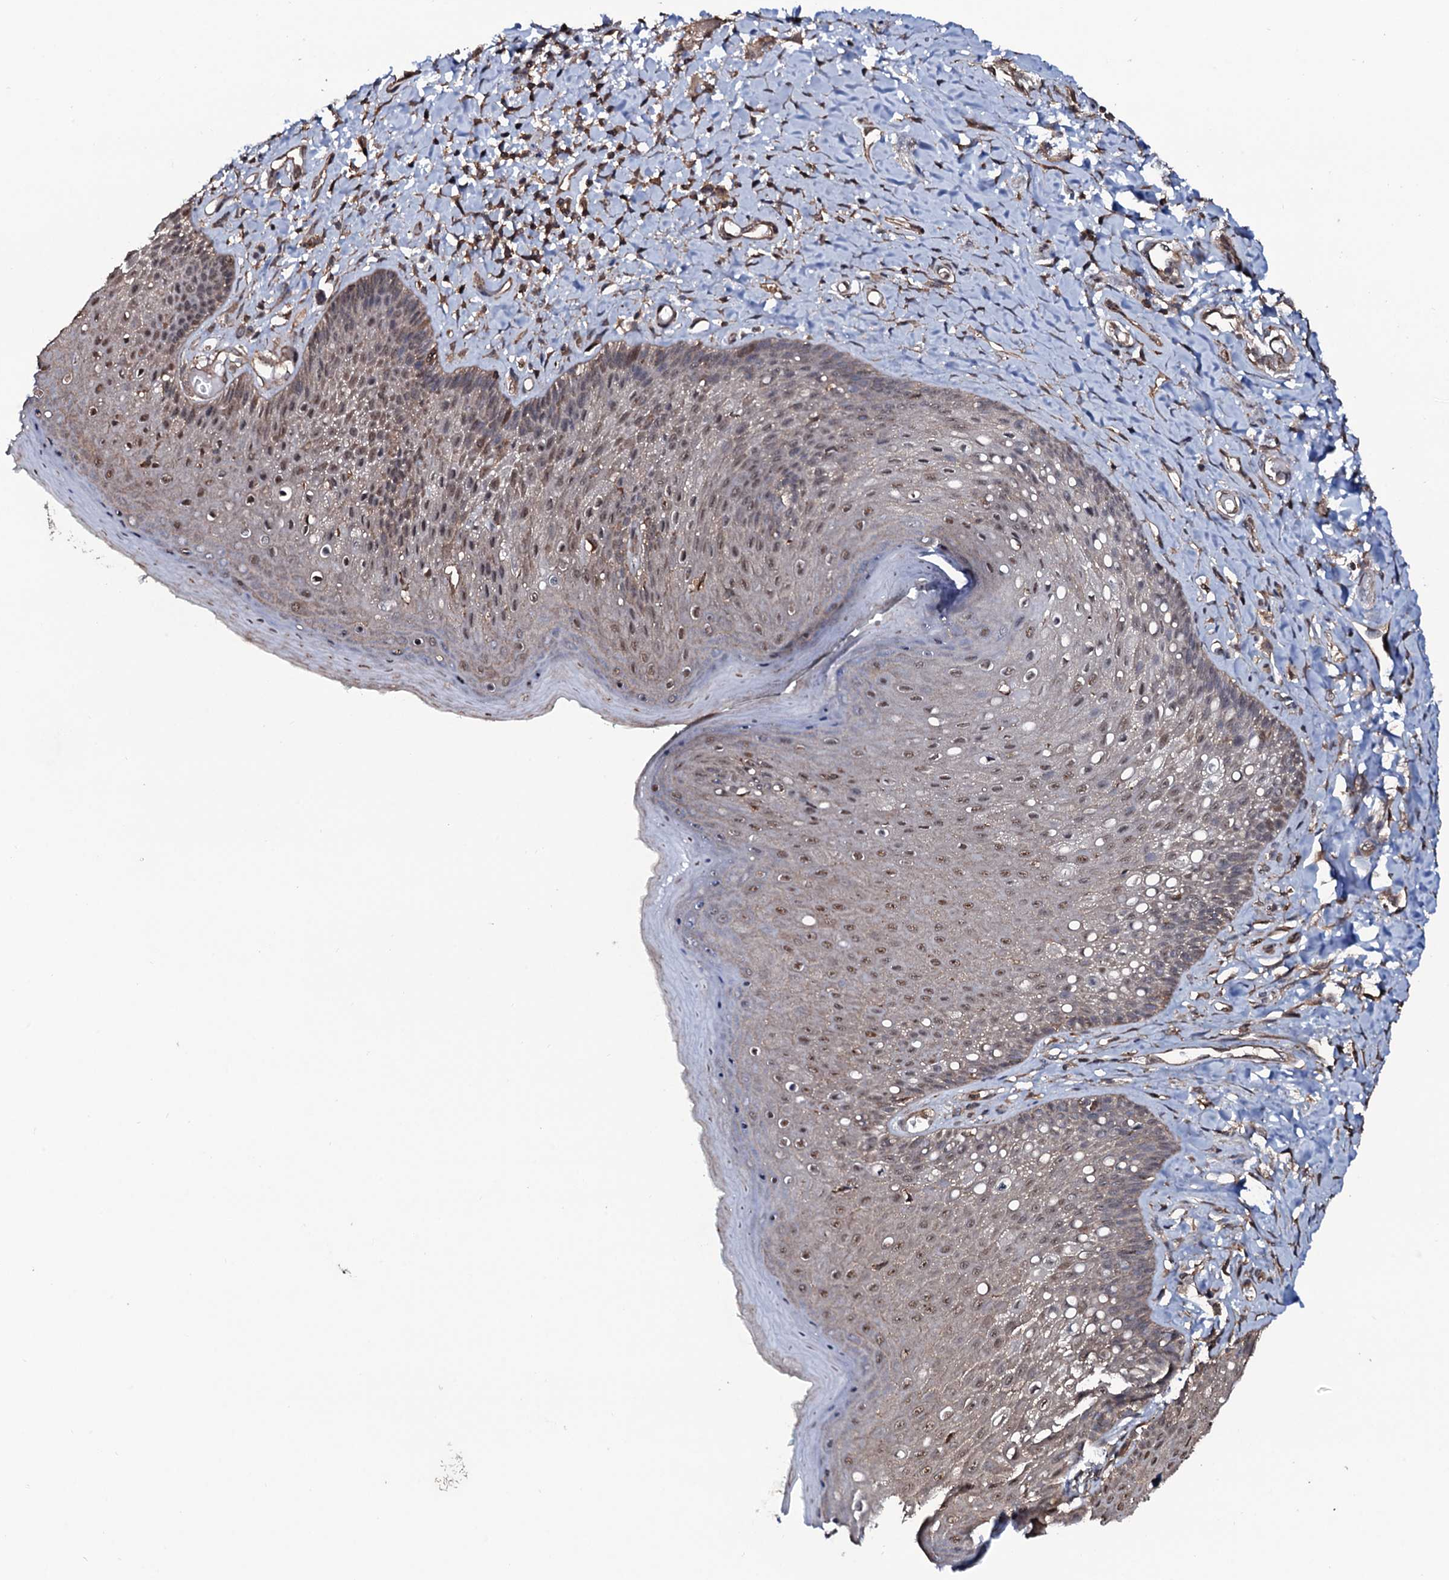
{"staining": {"intensity": "moderate", "quantity": "25%-75%", "location": "cytoplasmic/membranous,nuclear"}, "tissue": "skin", "cell_type": "Epidermal cells", "image_type": "normal", "snomed": [{"axis": "morphology", "description": "Normal tissue, NOS"}, {"axis": "topography", "description": "Anal"}], "caption": "The photomicrograph displays immunohistochemical staining of unremarkable skin. There is moderate cytoplasmic/membranous,nuclear positivity is appreciated in about 25%-75% of epidermal cells. The staining was performed using DAB, with brown indicating positive protein expression. Nuclei are stained blue with hematoxylin.", "gene": "COG6", "patient": {"sex": "male", "age": 78}}